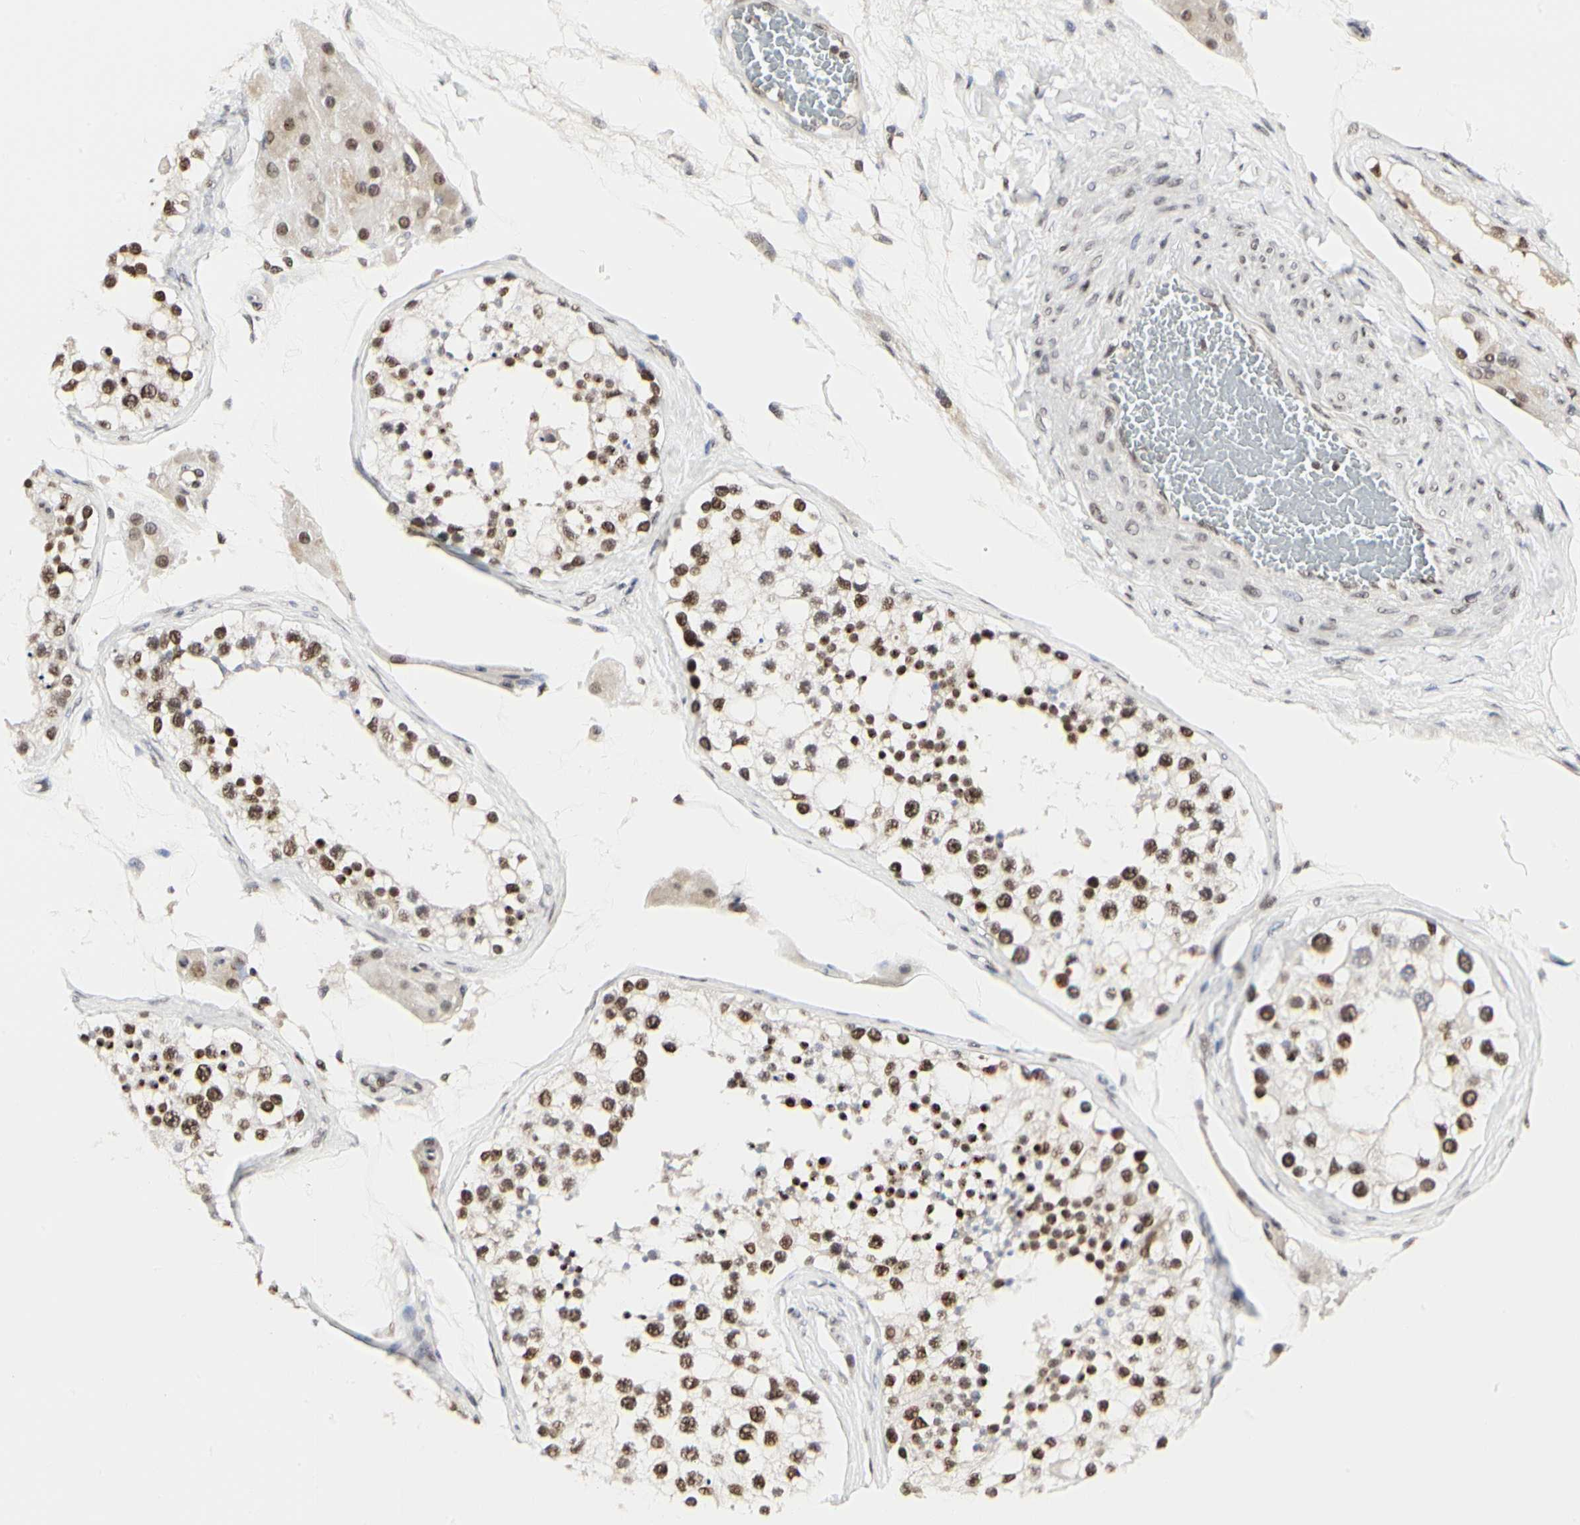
{"staining": {"intensity": "strong", "quantity": ">75%", "location": "nuclear"}, "tissue": "testis", "cell_type": "Cells in seminiferous ducts", "image_type": "normal", "snomed": [{"axis": "morphology", "description": "Normal tissue, NOS"}, {"axis": "topography", "description": "Testis"}], "caption": "Immunohistochemistry (IHC) staining of benign testis, which reveals high levels of strong nuclear positivity in about >75% of cells in seminiferous ducts indicating strong nuclear protein expression. The staining was performed using DAB (brown) for protein detection and nuclei were counterstained in hematoxylin (blue).", "gene": "PRMT3", "patient": {"sex": "male", "age": 68}}